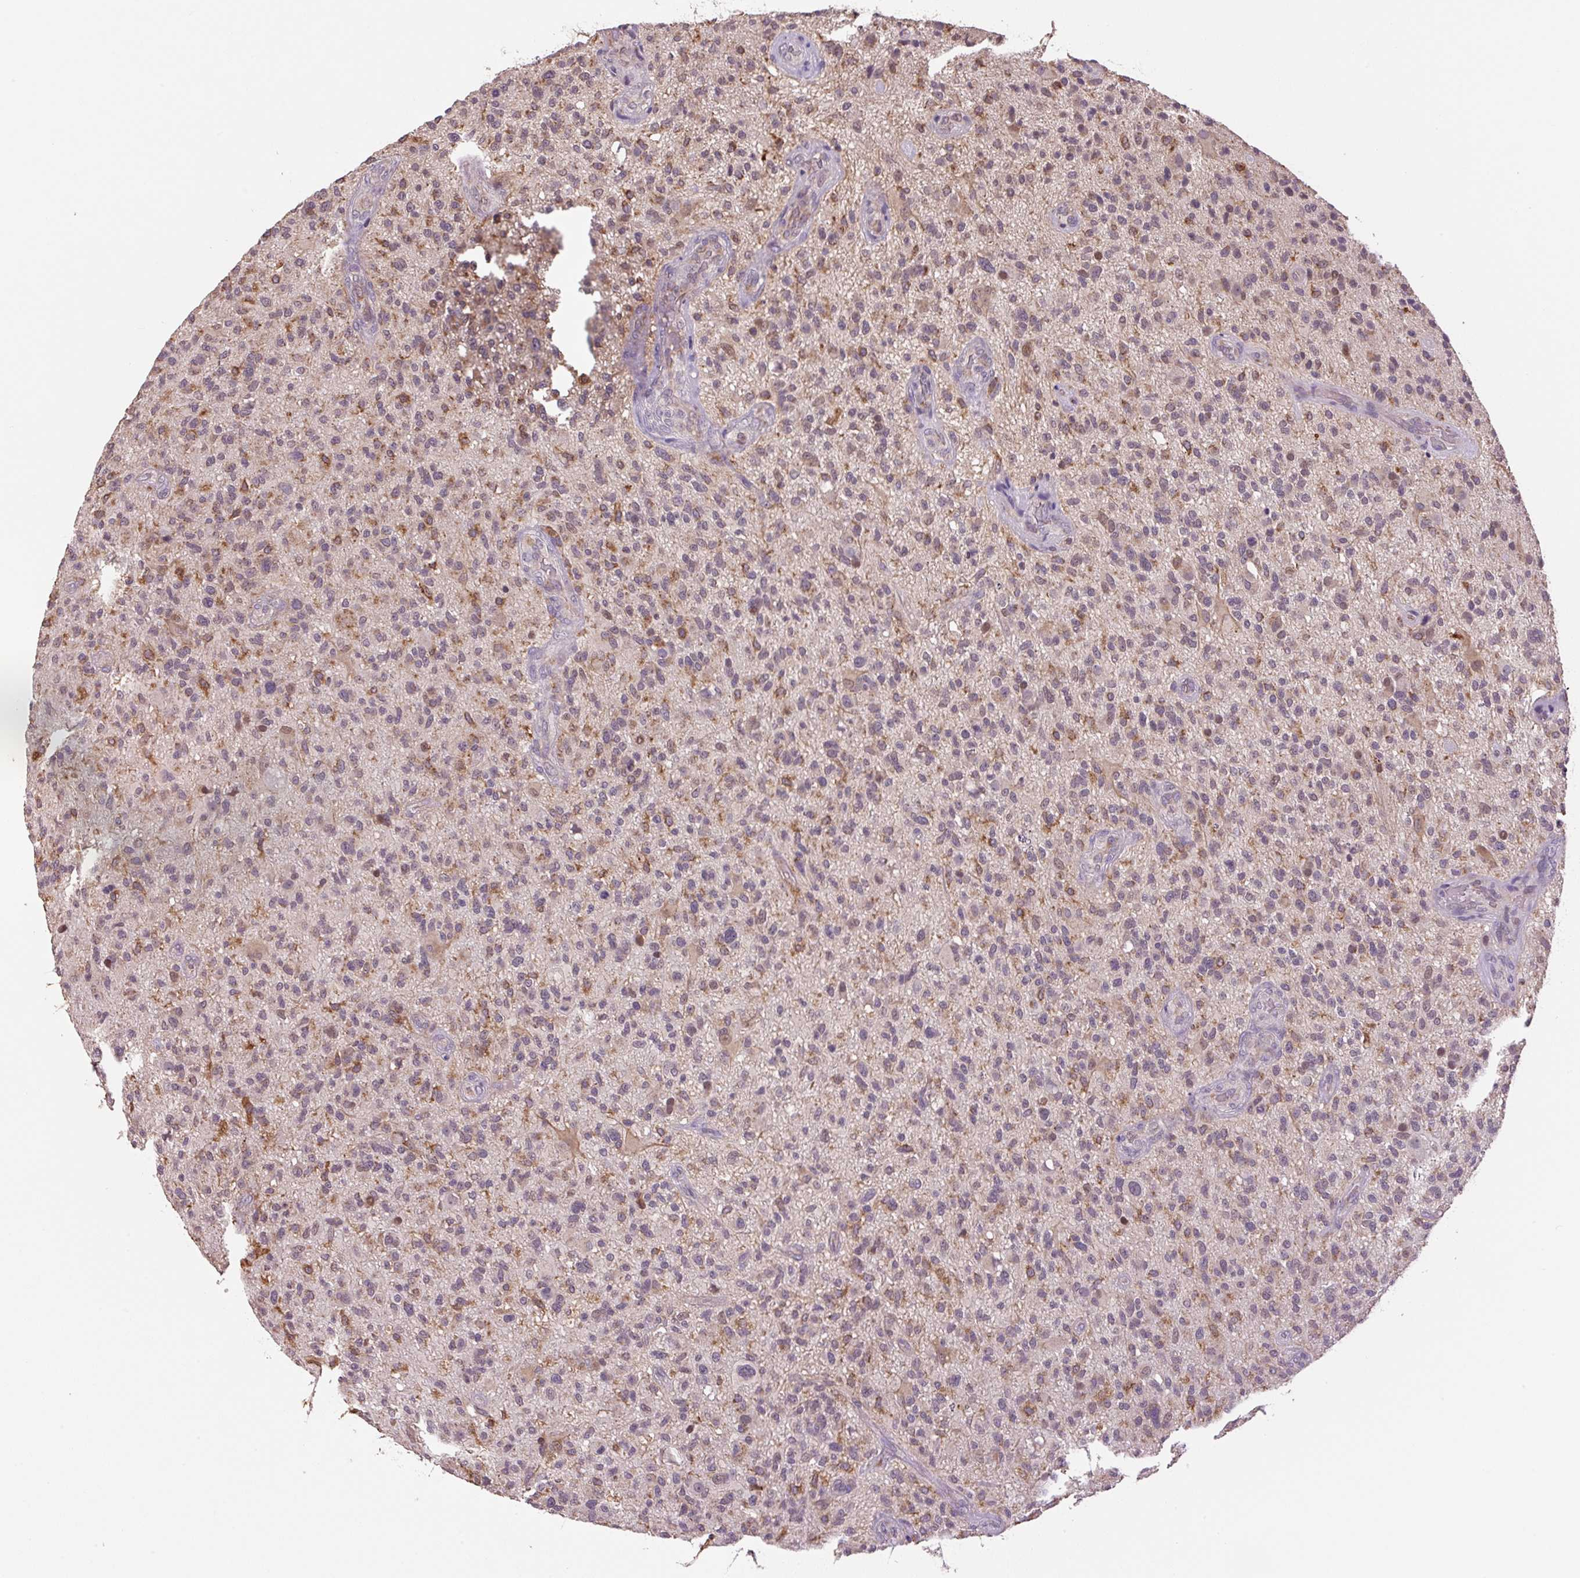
{"staining": {"intensity": "moderate", "quantity": "25%-75%", "location": "cytoplasmic/membranous"}, "tissue": "glioma", "cell_type": "Tumor cells", "image_type": "cancer", "snomed": [{"axis": "morphology", "description": "Glioma, malignant, High grade"}, {"axis": "topography", "description": "Brain"}], "caption": "Human malignant glioma (high-grade) stained with a protein marker shows moderate staining in tumor cells.", "gene": "SGF29", "patient": {"sex": "male", "age": 47}}